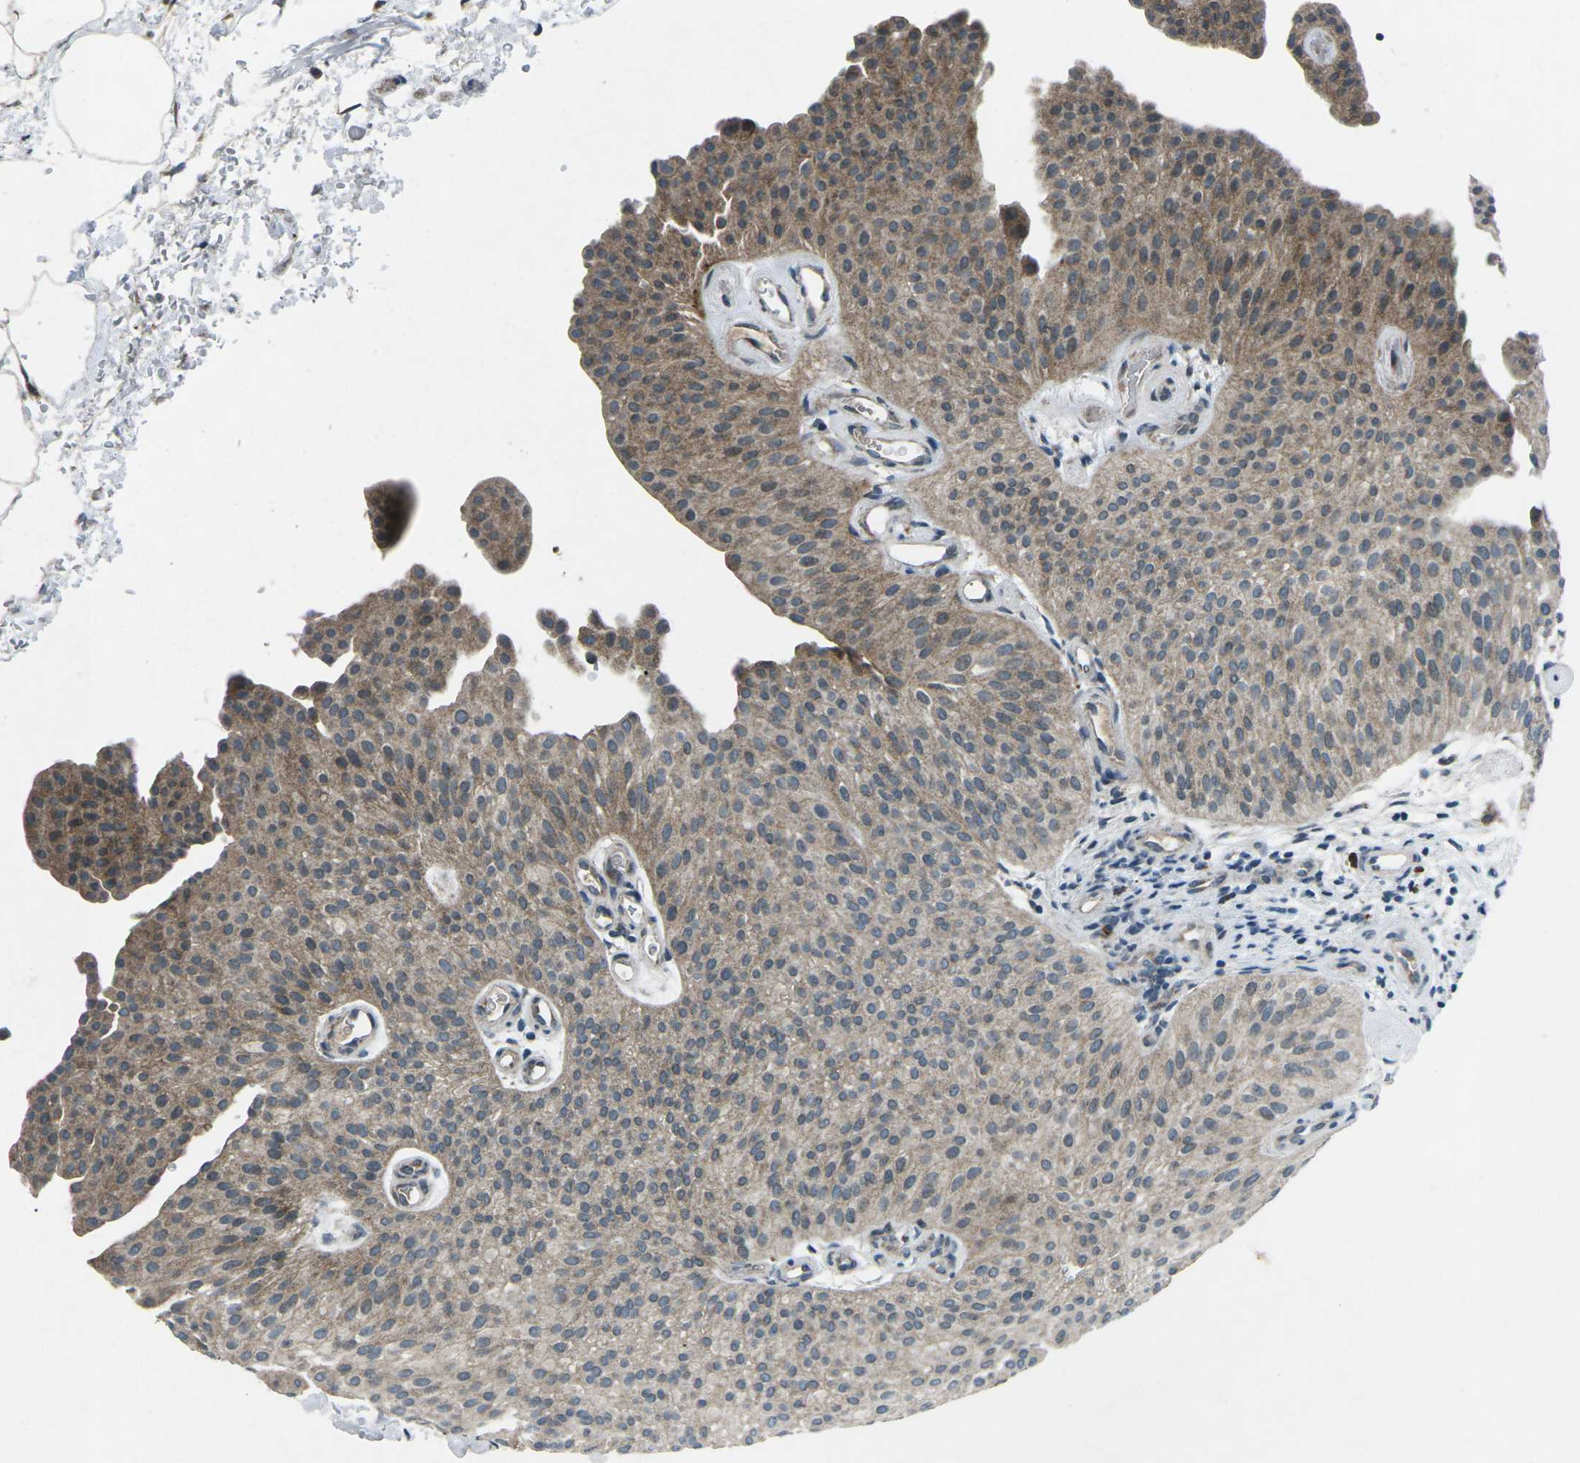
{"staining": {"intensity": "moderate", "quantity": ">75%", "location": "cytoplasmic/membranous"}, "tissue": "urothelial cancer", "cell_type": "Tumor cells", "image_type": "cancer", "snomed": [{"axis": "morphology", "description": "Urothelial carcinoma, Low grade"}, {"axis": "topography", "description": "Urinary bladder"}], "caption": "Urothelial carcinoma (low-grade) stained with a protein marker reveals moderate staining in tumor cells.", "gene": "CDK16", "patient": {"sex": "female", "age": 60}}